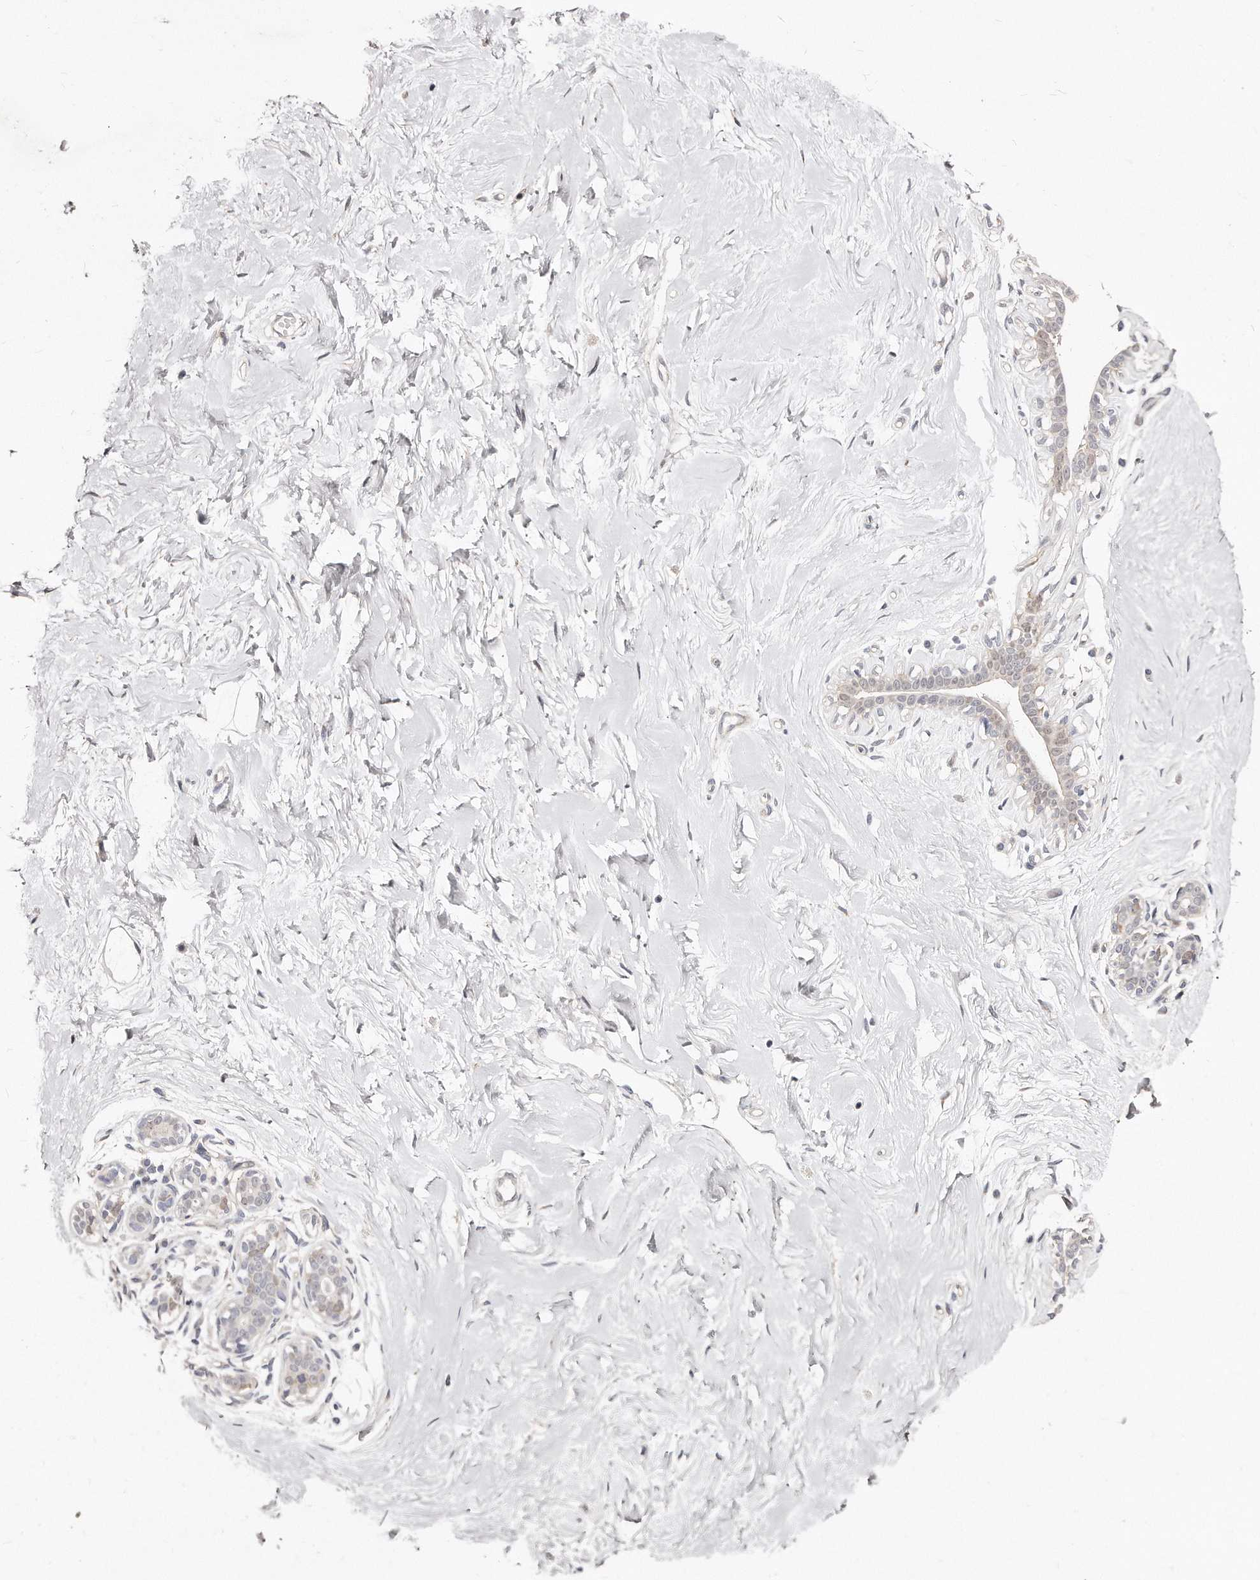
{"staining": {"intensity": "negative", "quantity": "none", "location": "none"}, "tissue": "breast", "cell_type": "Adipocytes", "image_type": "normal", "snomed": [{"axis": "morphology", "description": "Normal tissue, NOS"}, {"axis": "morphology", "description": "Adenoma, NOS"}, {"axis": "topography", "description": "Breast"}], "caption": "Histopathology image shows no protein positivity in adipocytes of unremarkable breast. (DAB (3,3'-diaminobenzidine) immunohistochemistry, high magnification).", "gene": "CASZ1", "patient": {"sex": "female", "age": 23}}